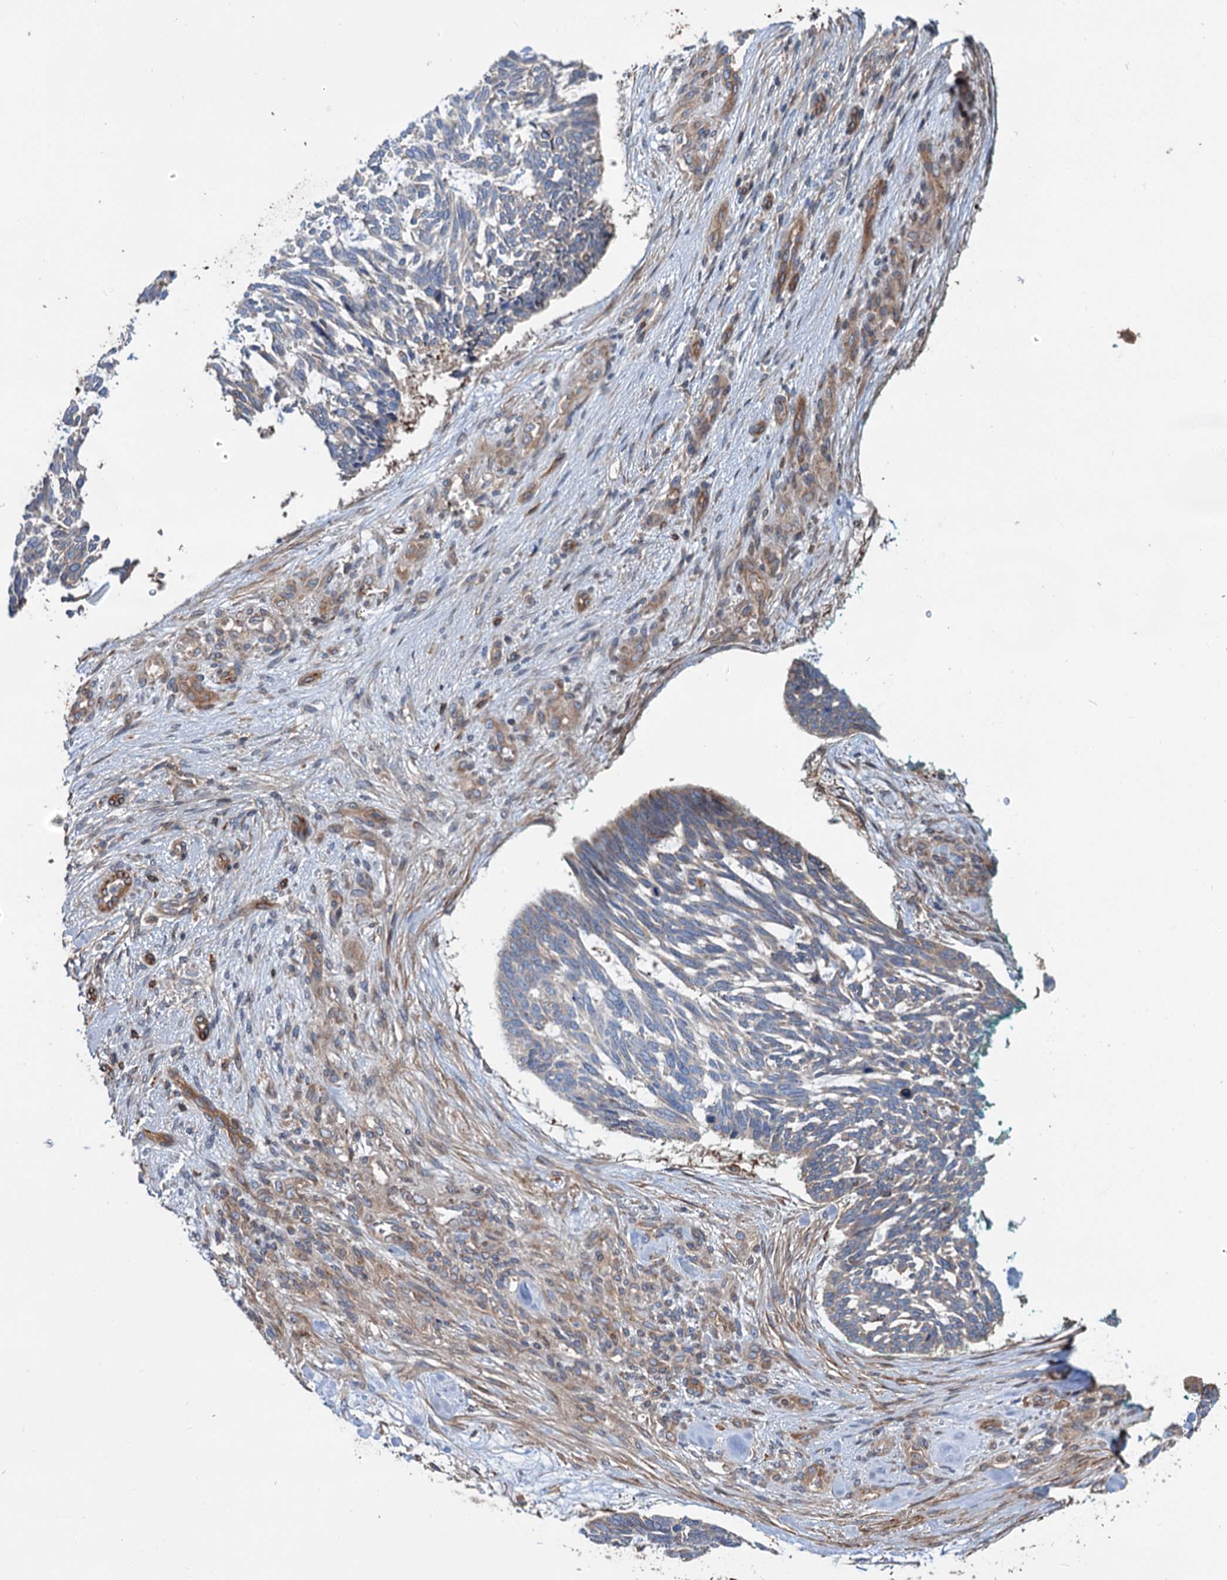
{"staining": {"intensity": "moderate", "quantity": "<25%", "location": "cytoplasmic/membranous"}, "tissue": "skin cancer", "cell_type": "Tumor cells", "image_type": "cancer", "snomed": [{"axis": "morphology", "description": "Basal cell carcinoma"}, {"axis": "topography", "description": "Skin"}], "caption": "A high-resolution image shows immunohistochemistry (IHC) staining of skin cancer (basal cell carcinoma), which displays moderate cytoplasmic/membranous positivity in about <25% of tumor cells. (DAB IHC, brown staining for protein, blue staining for nuclei).", "gene": "PTDSS2", "patient": {"sex": "male", "age": 88}}